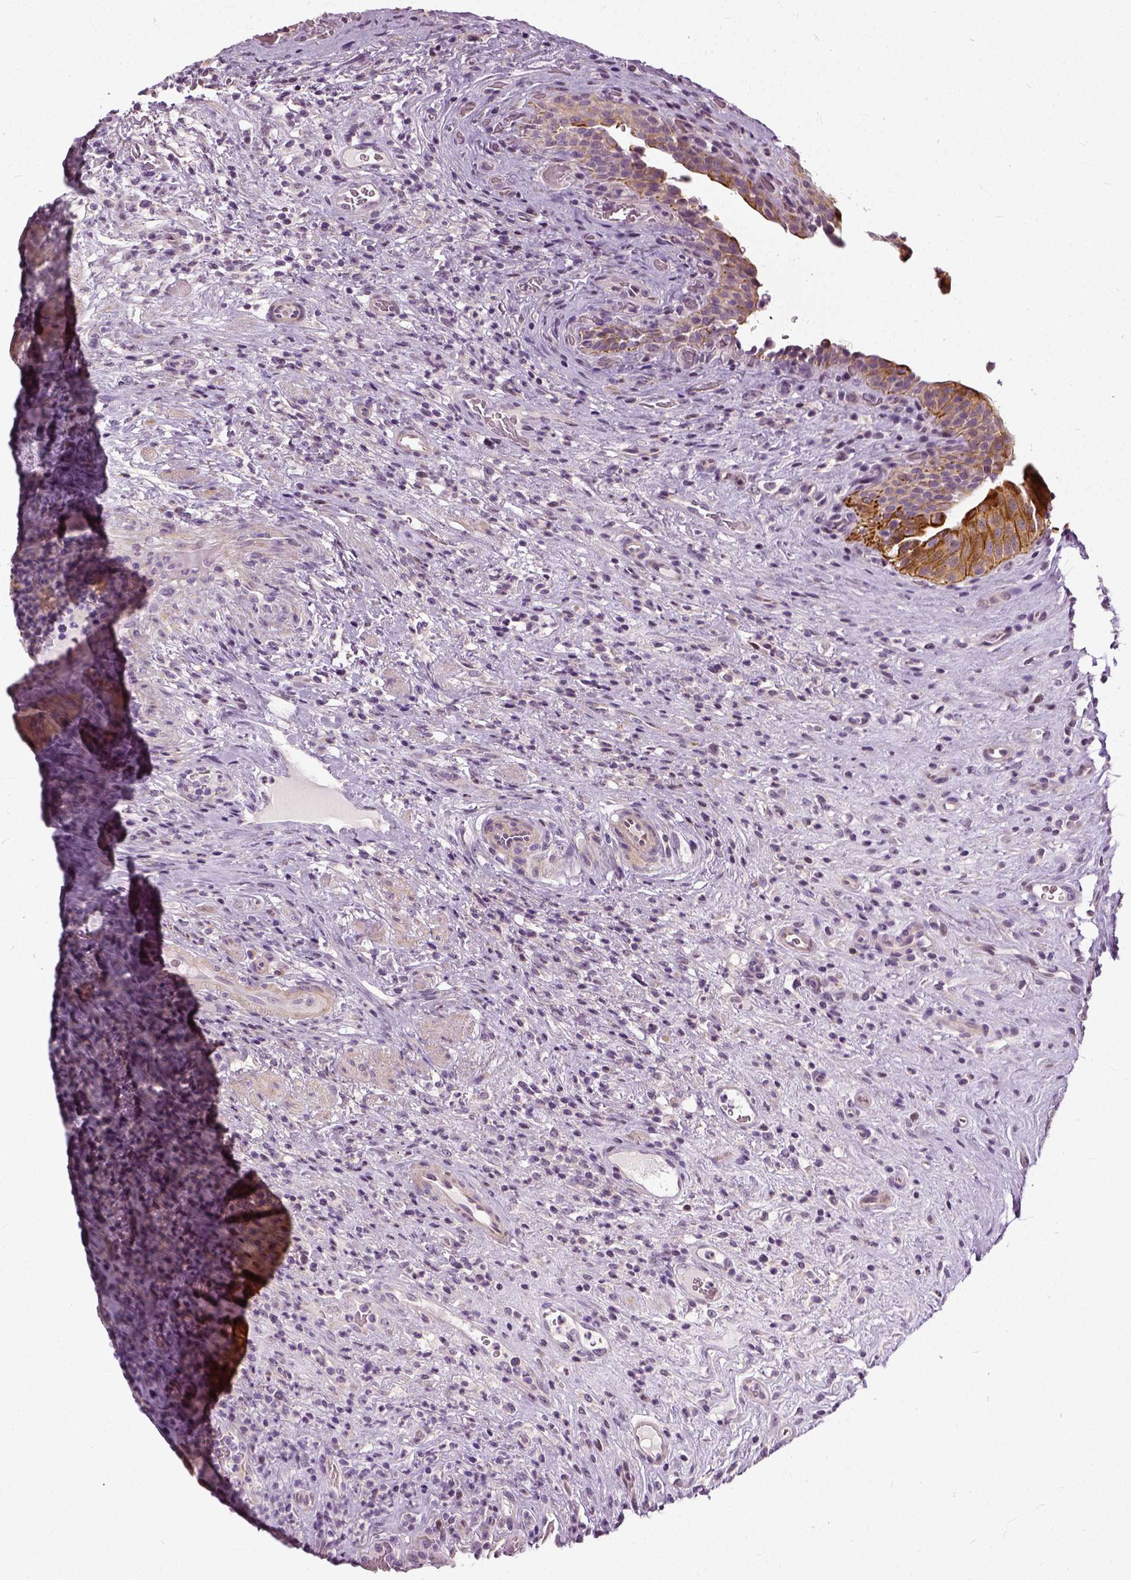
{"staining": {"intensity": "strong", "quantity": ">75%", "location": "cytoplasmic/membranous"}, "tissue": "urinary bladder", "cell_type": "Urothelial cells", "image_type": "normal", "snomed": [{"axis": "morphology", "description": "Normal tissue, NOS"}, {"axis": "topography", "description": "Urinary bladder"}, {"axis": "topography", "description": "Peripheral nerve tissue"}], "caption": "Protein expression by IHC demonstrates strong cytoplasmic/membranous expression in about >75% of urothelial cells in unremarkable urinary bladder.", "gene": "ILRUN", "patient": {"sex": "male", "age": 66}}